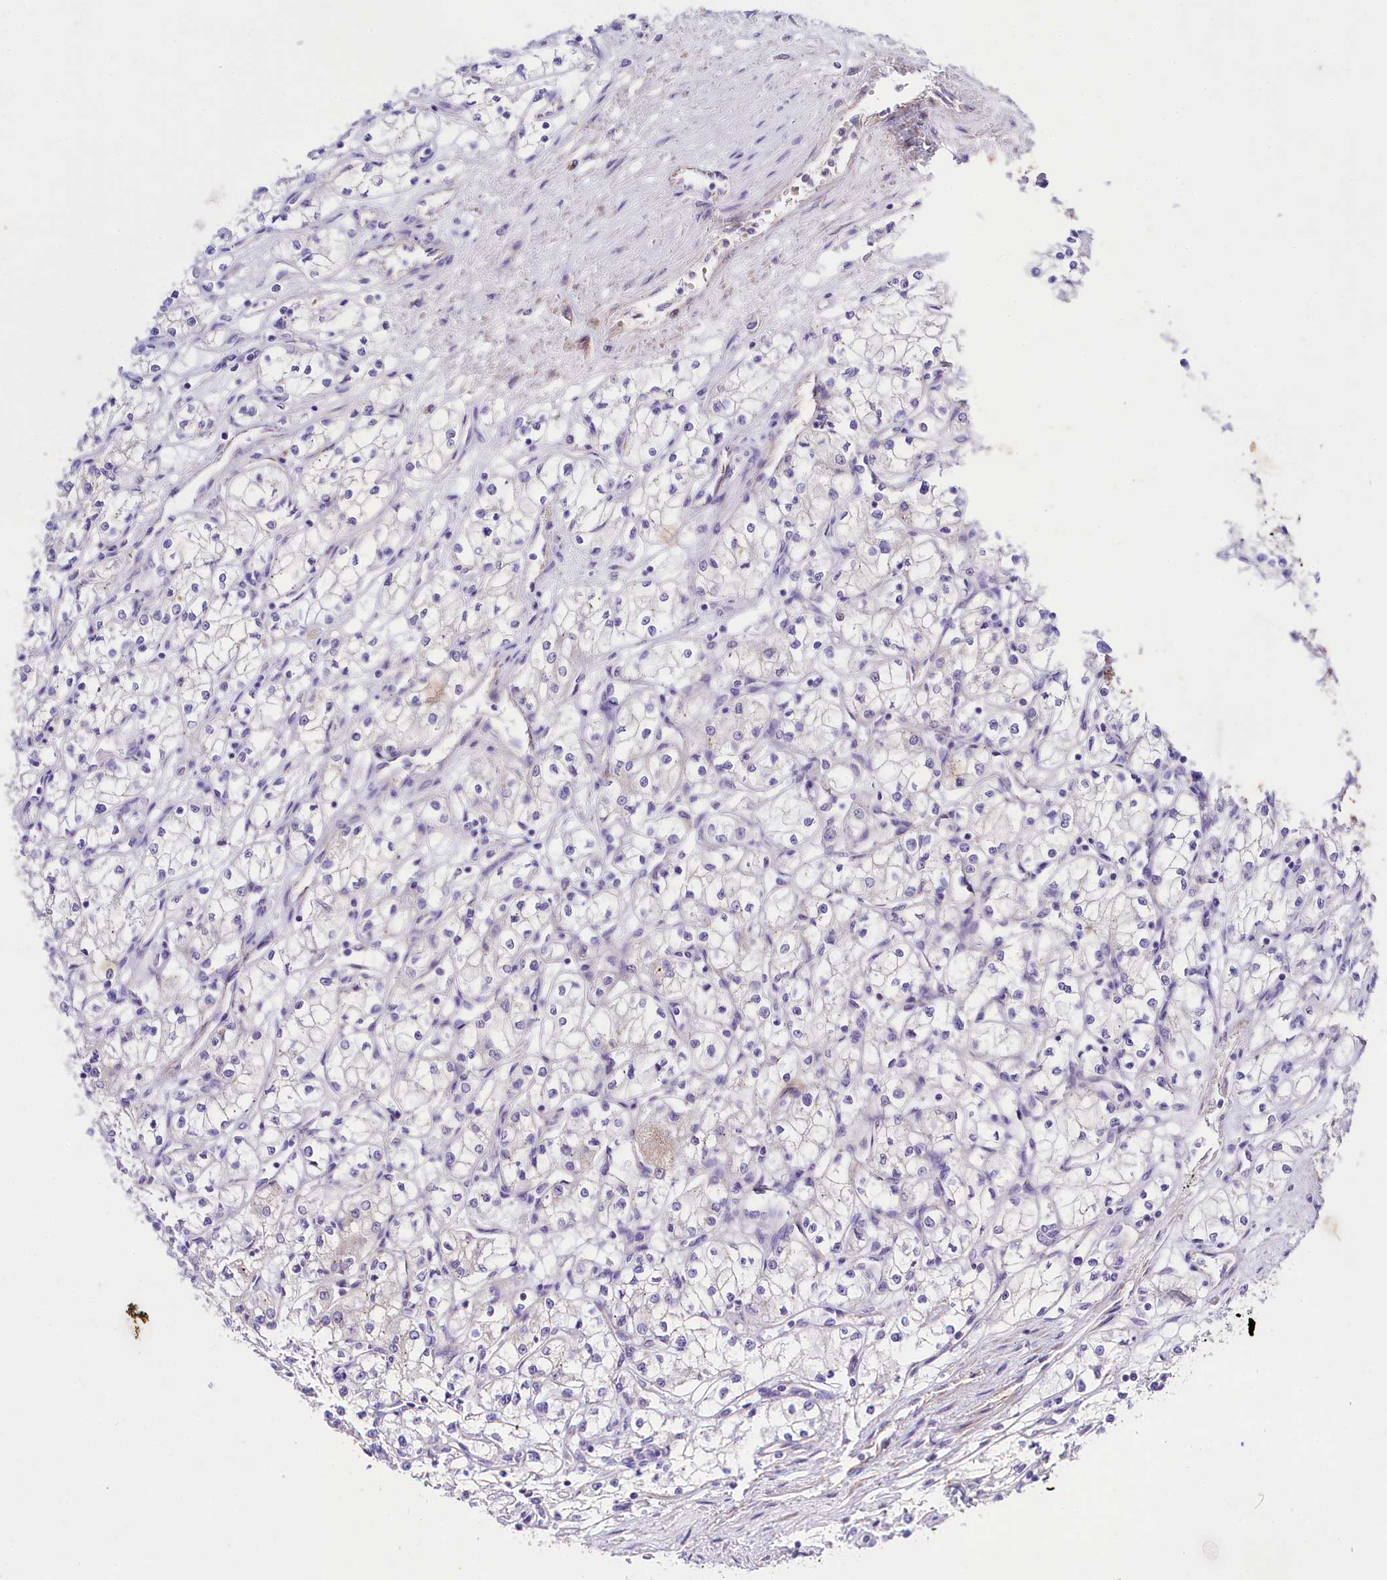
{"staining": {"intensity": "negative", "quantity": "none", "location": "none"}, "tissue": "renal cancer", "cell_type": "Tumor cells", "image_type": "cancer", "snomed": [{"axis": "morphology", "description": "Adenocarcinoma, NOS"}, {"axis": "topography", "description": "Kidney"}], "caption": "This is an immunohistochemistry photomicrograph of human renal cancer. There is no positivity in tumor cells.", "gene": "SLC7A1", "patient": {"sex": "male", "age": 59}}